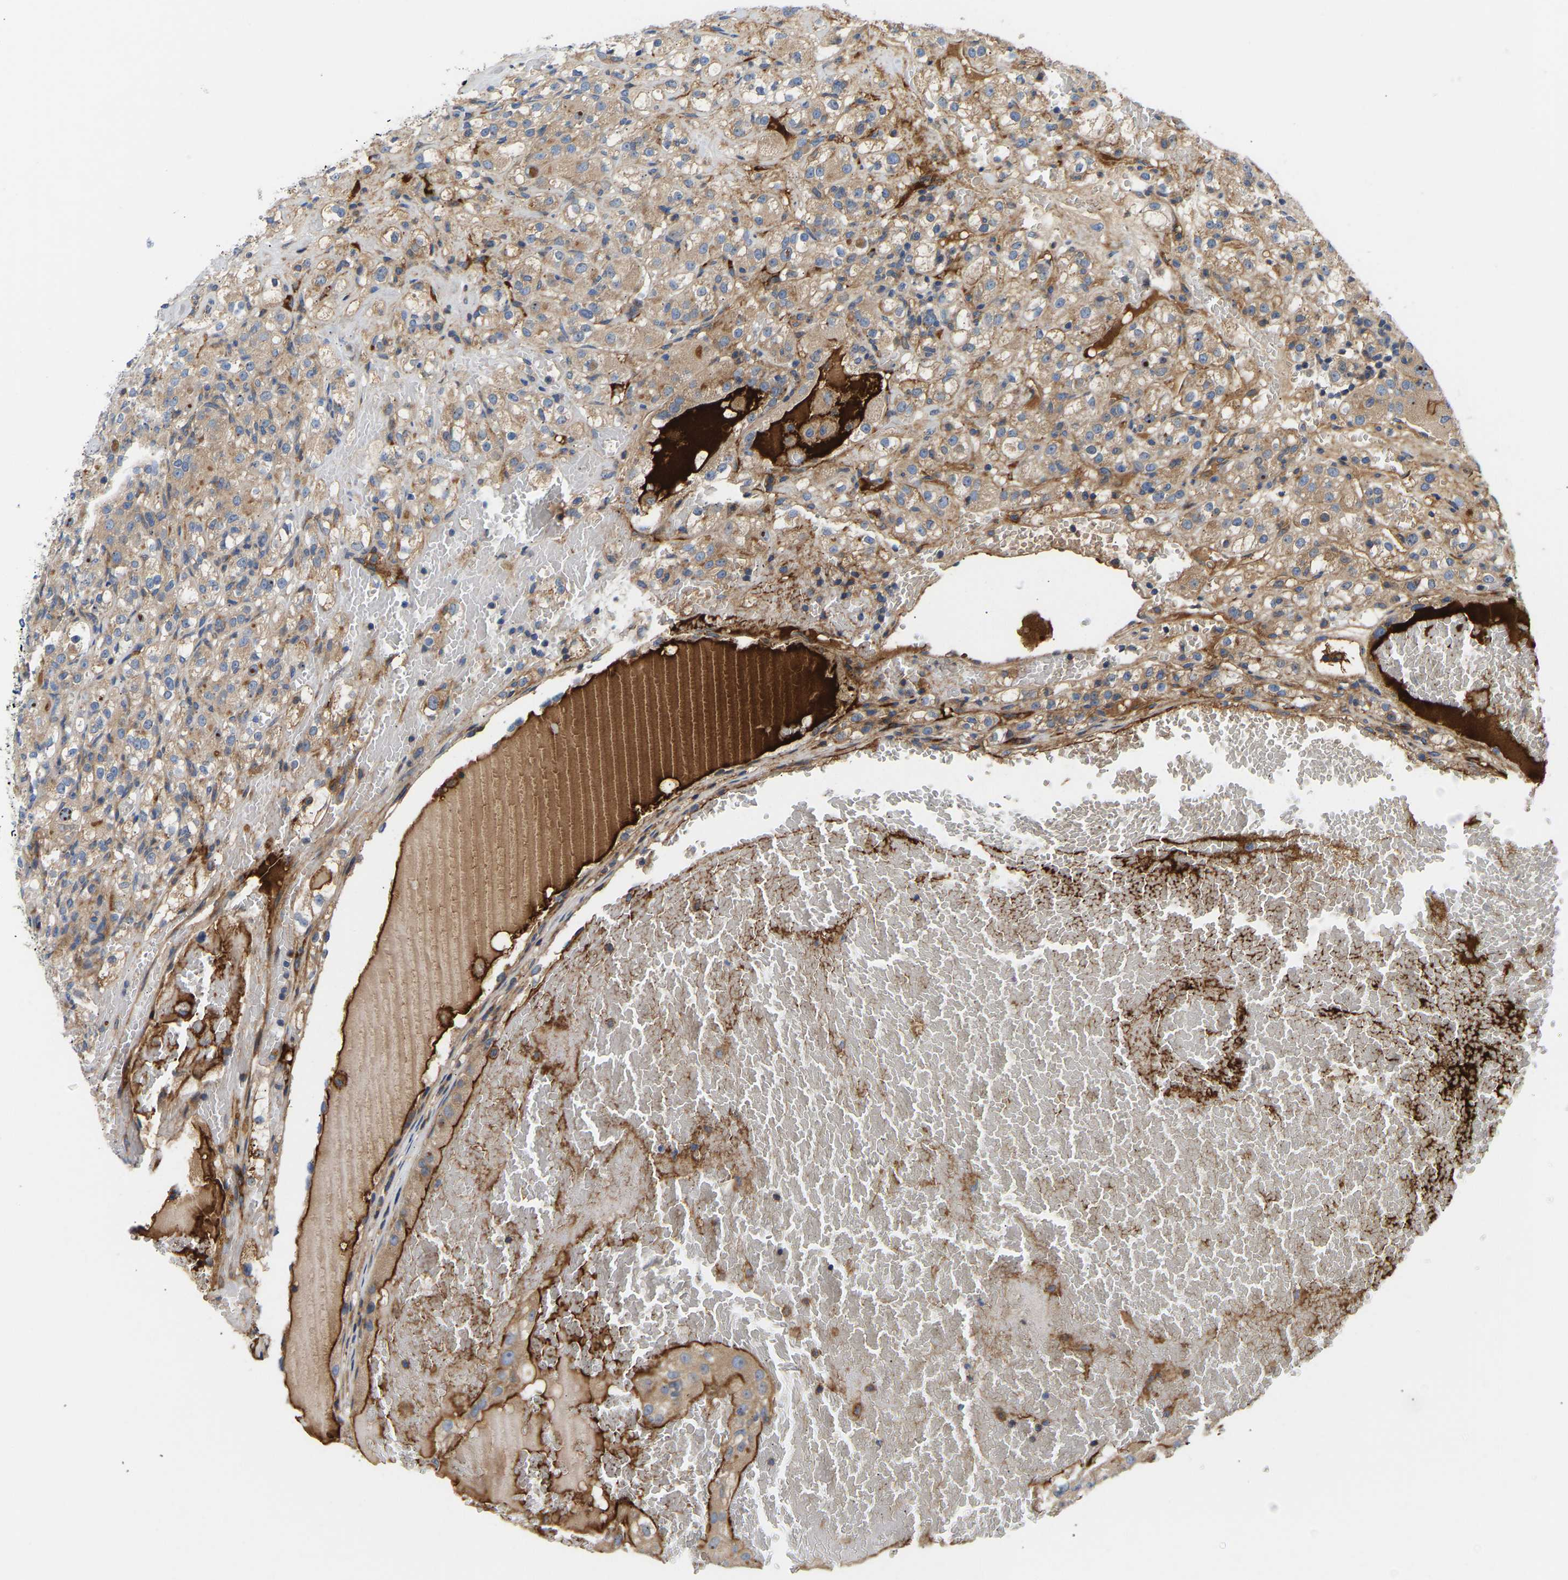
{"staining": {"intensity": "weak", "quantity": ">75%", "location": "cytoplasmic/membranous"}, "tissue": "renal cancer", "cell_type": "Tumor cells", "image_type": "cancer", "snomed": [{"axis": "morphology", "description": "Normal tissue, NOS"}, {"axis": "morphology", "description": "Adenocarcinoma, NOS"}, {"axis": "topography", "description": "Kidney"}], "caption": "Tumor cells reveal low levels of weak cytoplasmic/membranous positivity in about >75% of cells in human renal cancer (adenocarcinoma).", "gene": "AIMP2", "patient": {"sex": "male", "age": 61}}